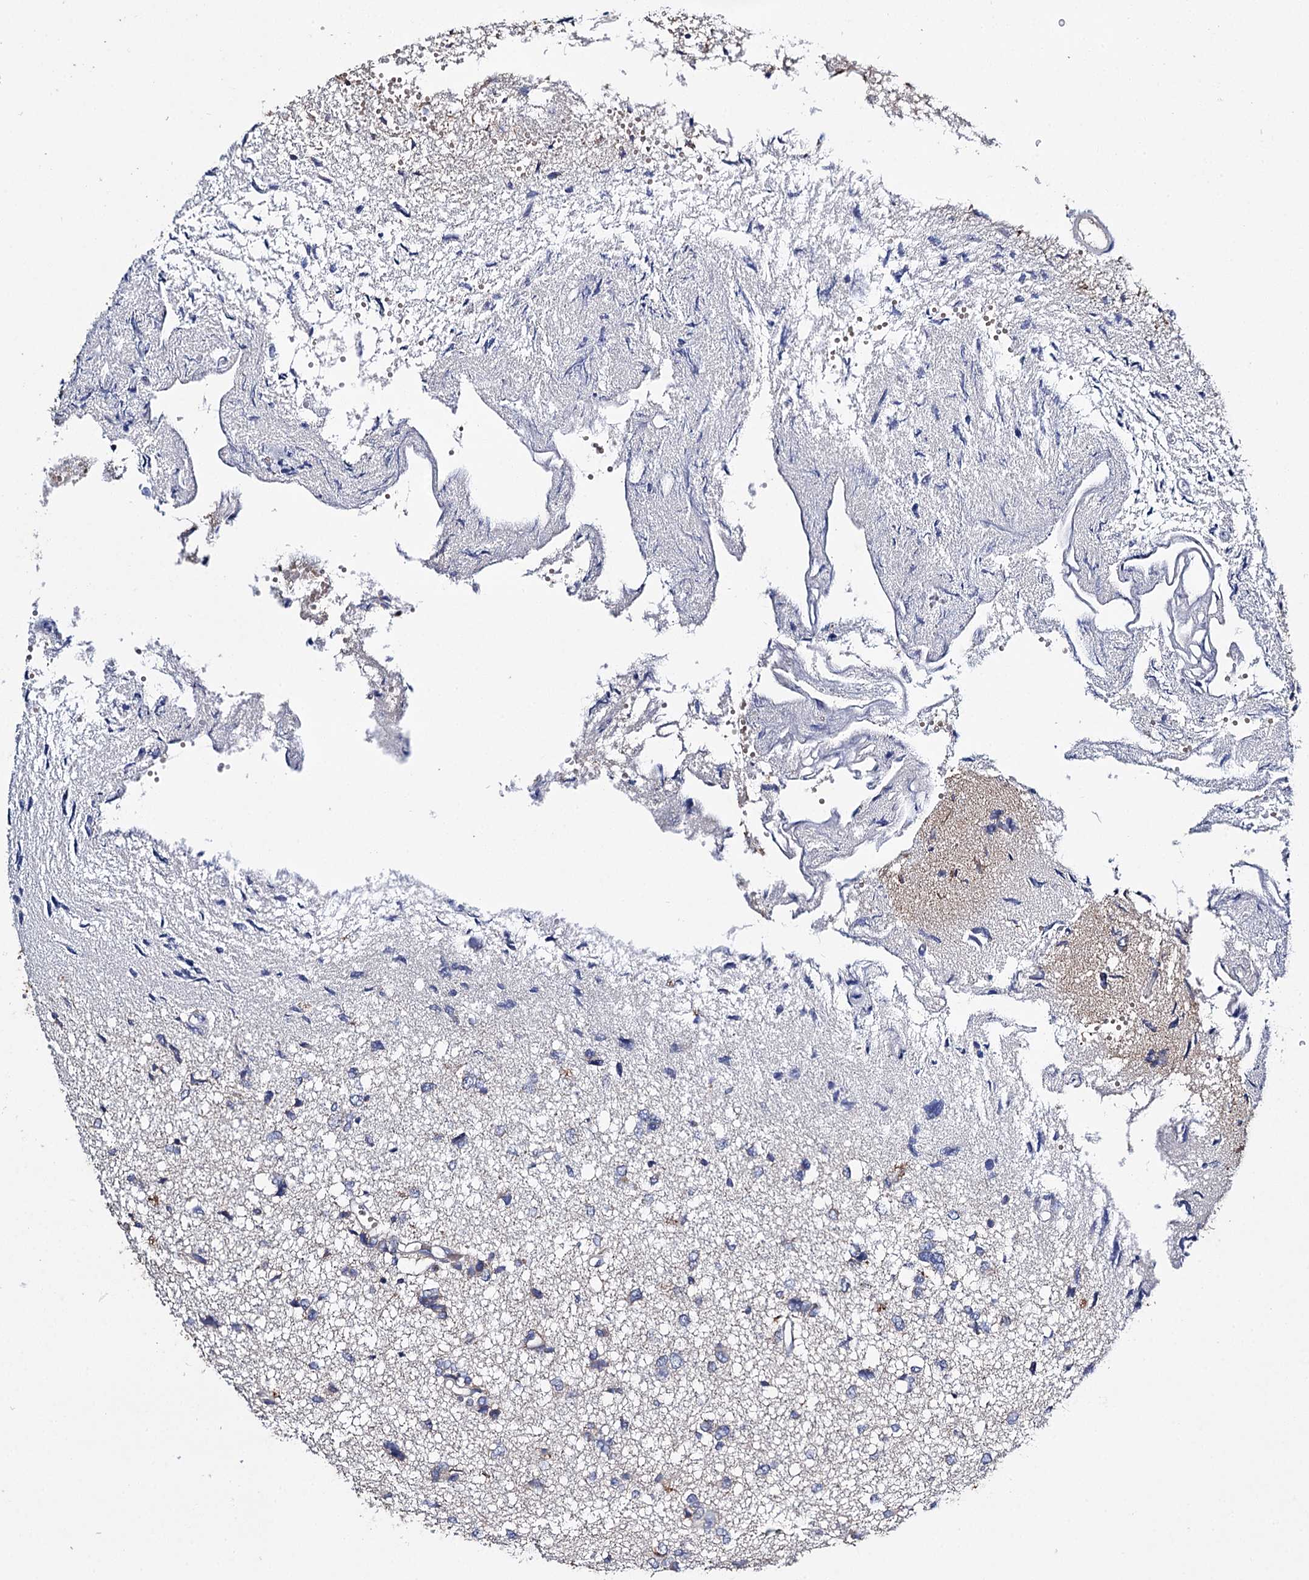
{"staining": {"intensity": "negative", "quantity": "none", "location": "none"}, "tissue": "glioma", "cell_type": "Tumor cells", "image_type": "cancer", "snomed": [{"axis": "morphology", "description": "Glioma, malignant, High grade"}, {"axis": "topography", "description": "Brain"}], "caption": "Glioma was stained to show a protein in brown. There is no significant positivity in tumor cells.", "gene": "UBASH3B", "patient": {"sex": "female", "age": 59}}